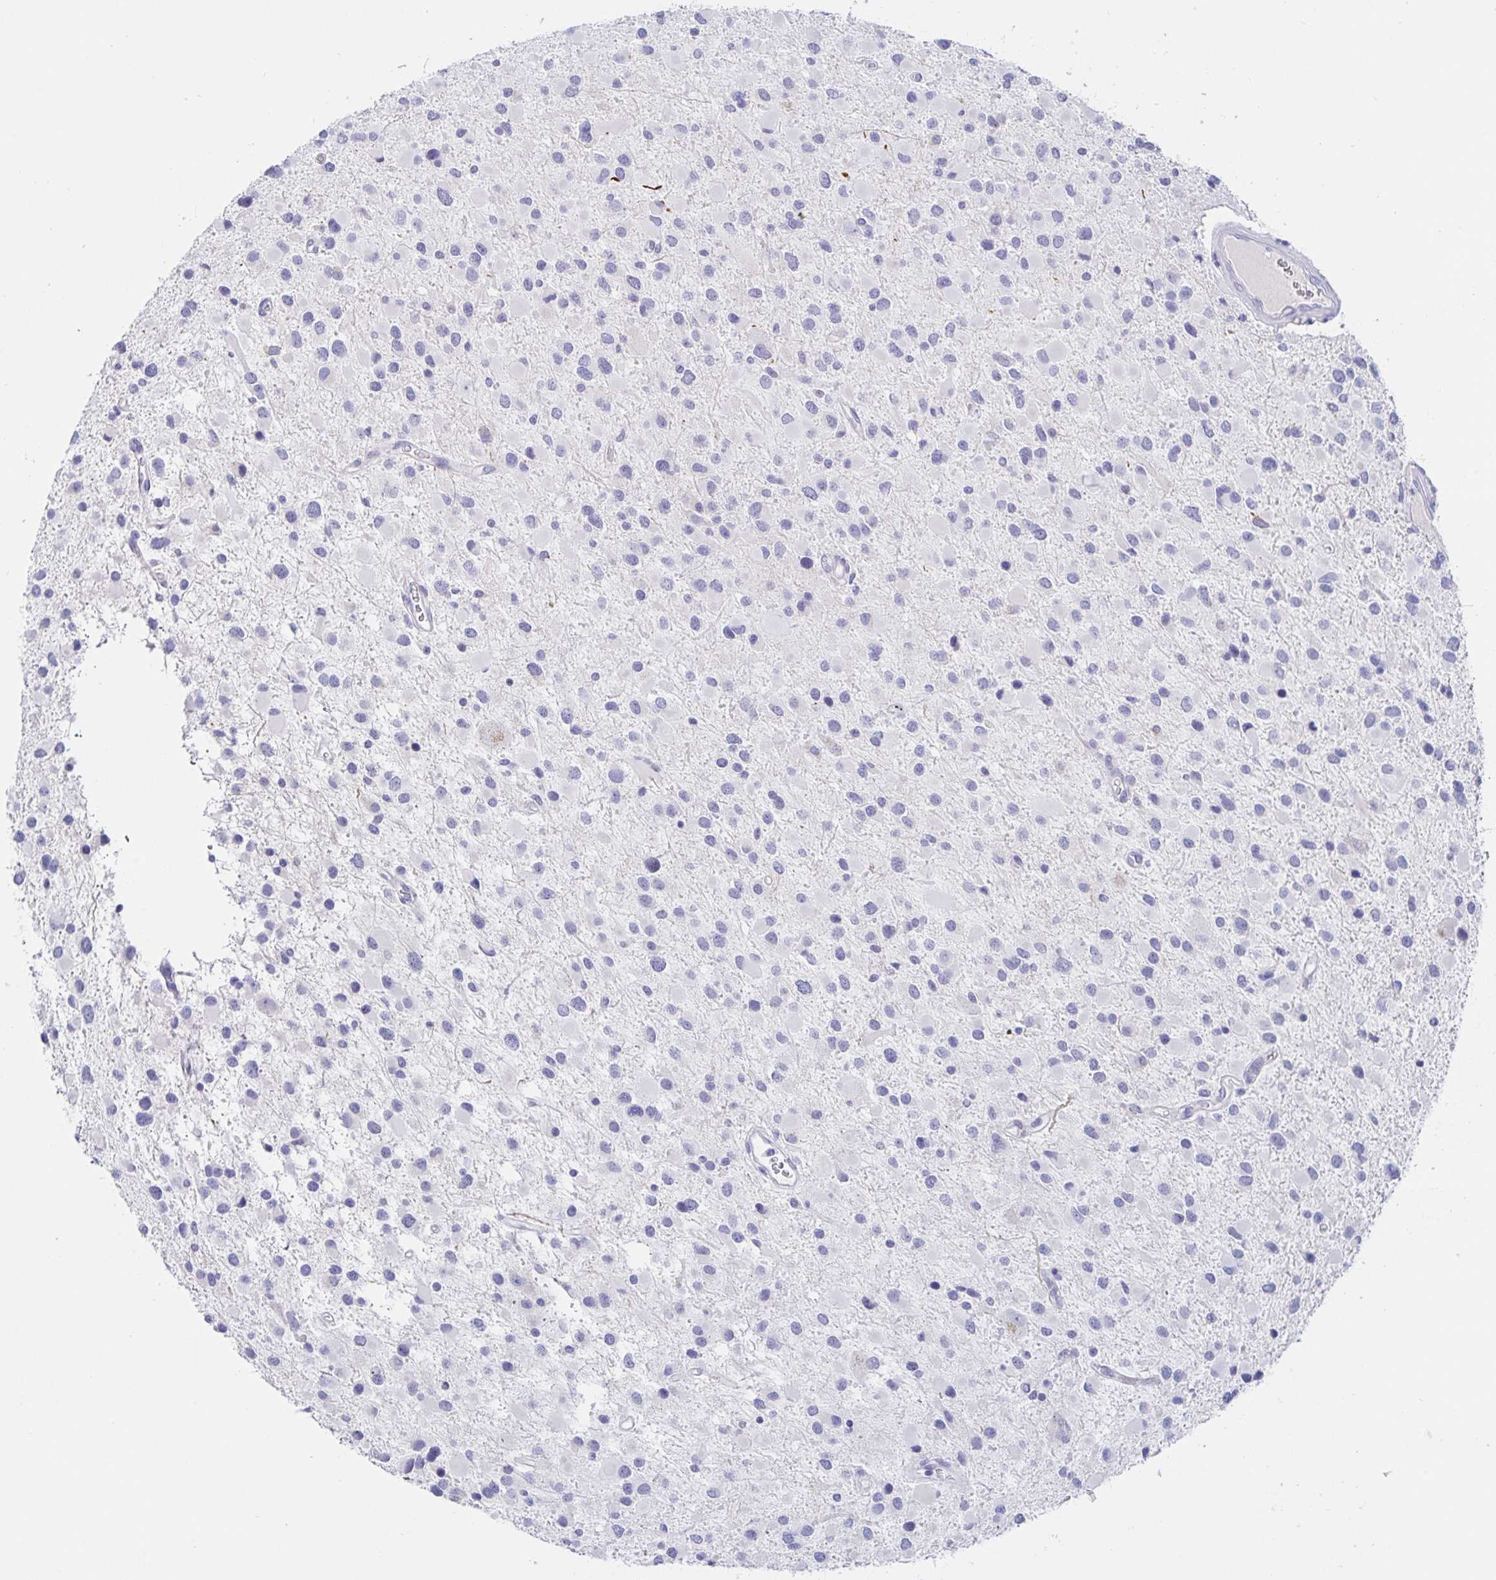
{"staining": {"intensity": "negative", "quantity": "none", "location": "none"}, "tissue": "glioma", "cell_type": "Tumor cells", "image_type": "cancer", "snomed": [{"axis": "morphology", "description": "Glioma, malignant, Low grade"}, {"axis": "topography", "description": "Brain"}], "caption": "A high-resolution histopathology image shows immunohistochemistry (IHC) staining of glioma, which displays no significant positivity in tumor cells.", "gene": "SIAH3", "patient": {"sex": "female", "age": 32}}